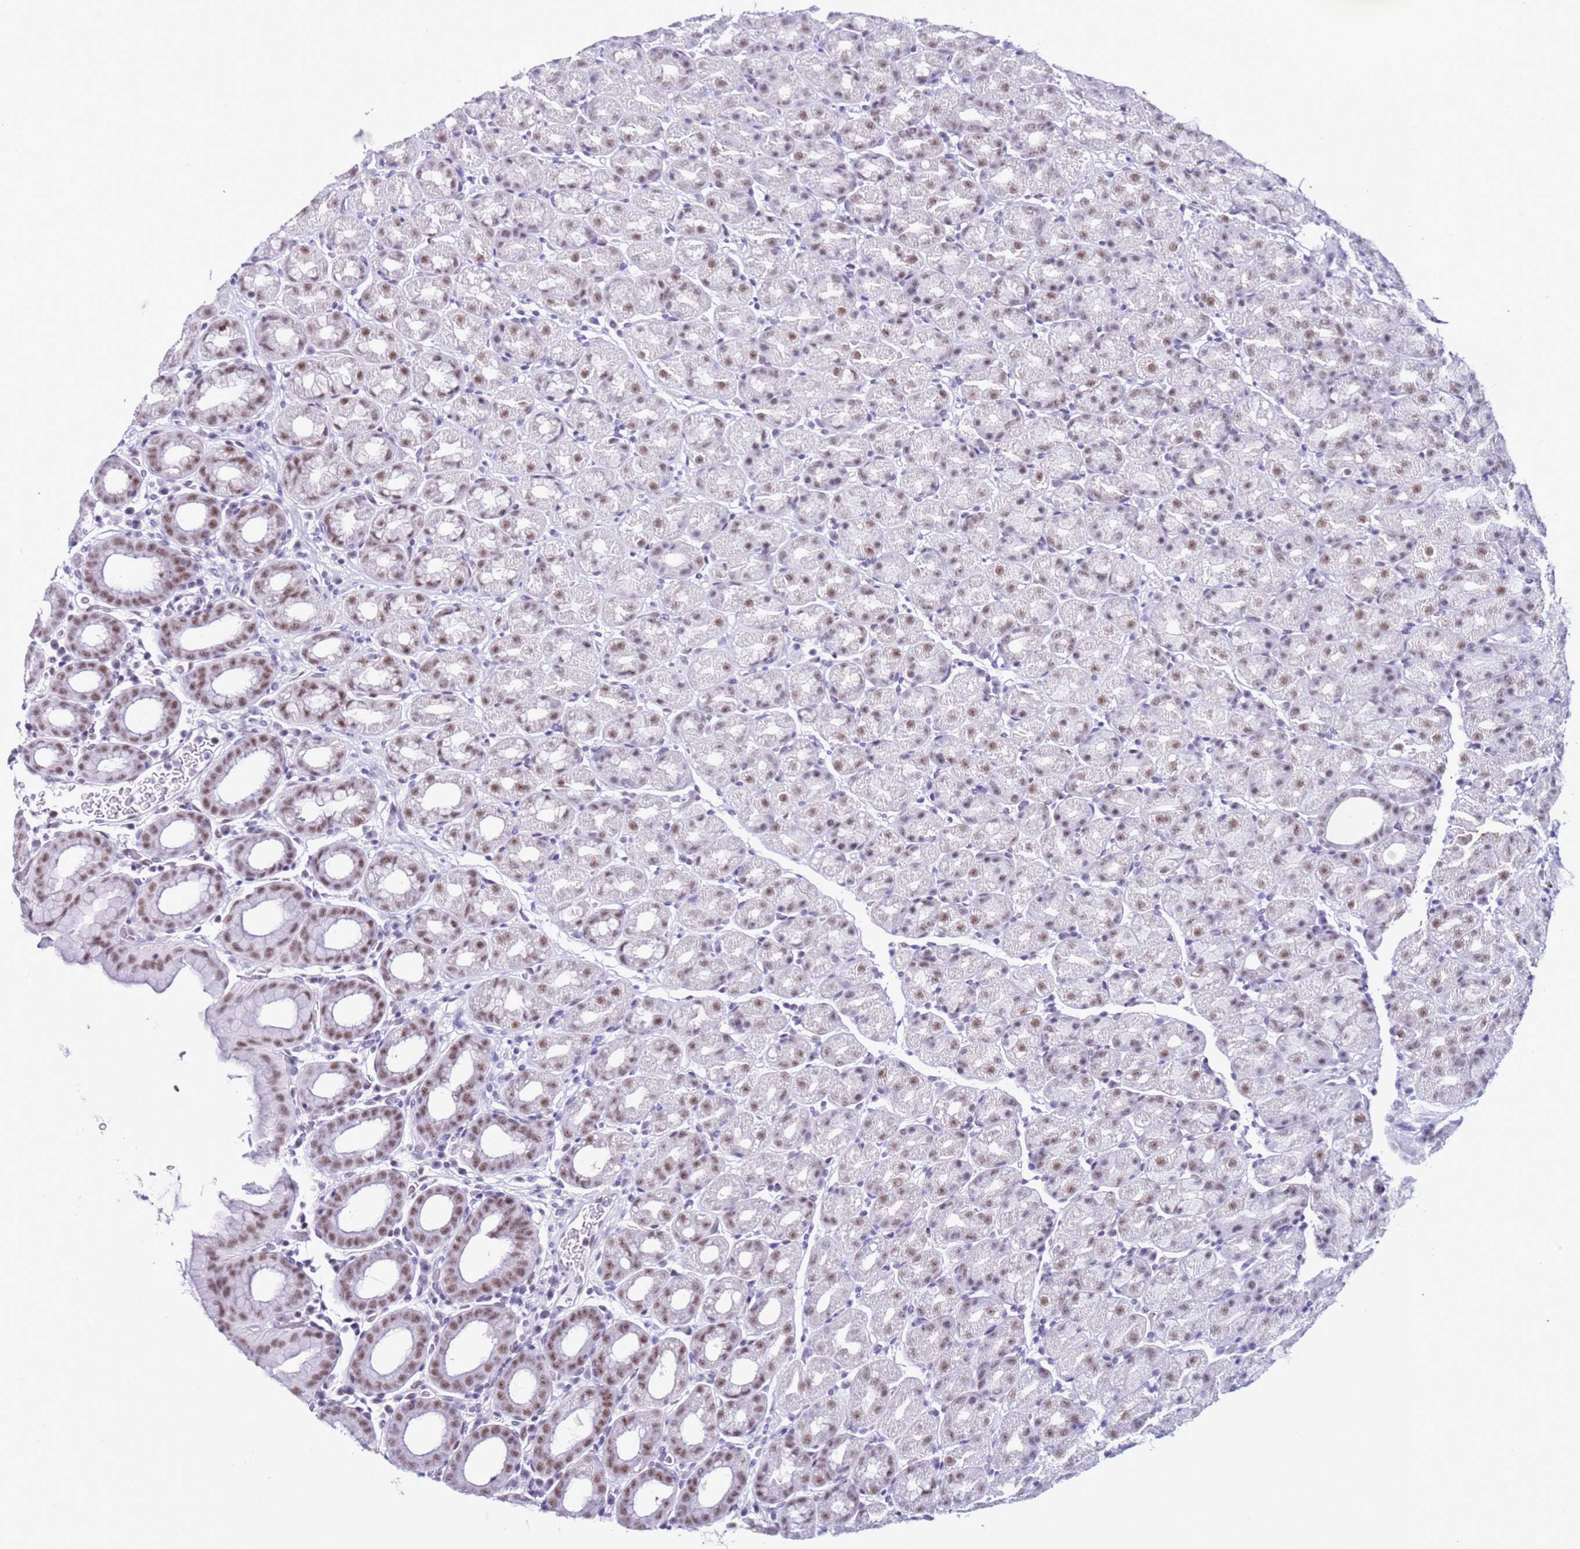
{"staining": {"intensity": "moderate", "quantity": ">75%", "location": "nuclear"}, "tissue": "stomach", "cell_type": "Glandular cells", "image_type": "normal", "snomed": [{"axis": "morphology", "description": "Normal tissue, NOS"}, {"axis": "topography", "description": "Stomach, upper"}], "caption": "Immunohistochemistry (IHC) (DAB) staining of benign stomach shows moderate nuclear protein expression in approximately >75% of glandular cells.", "gene": "DHX15", "patient": {"sex": "male", "age": 68}}